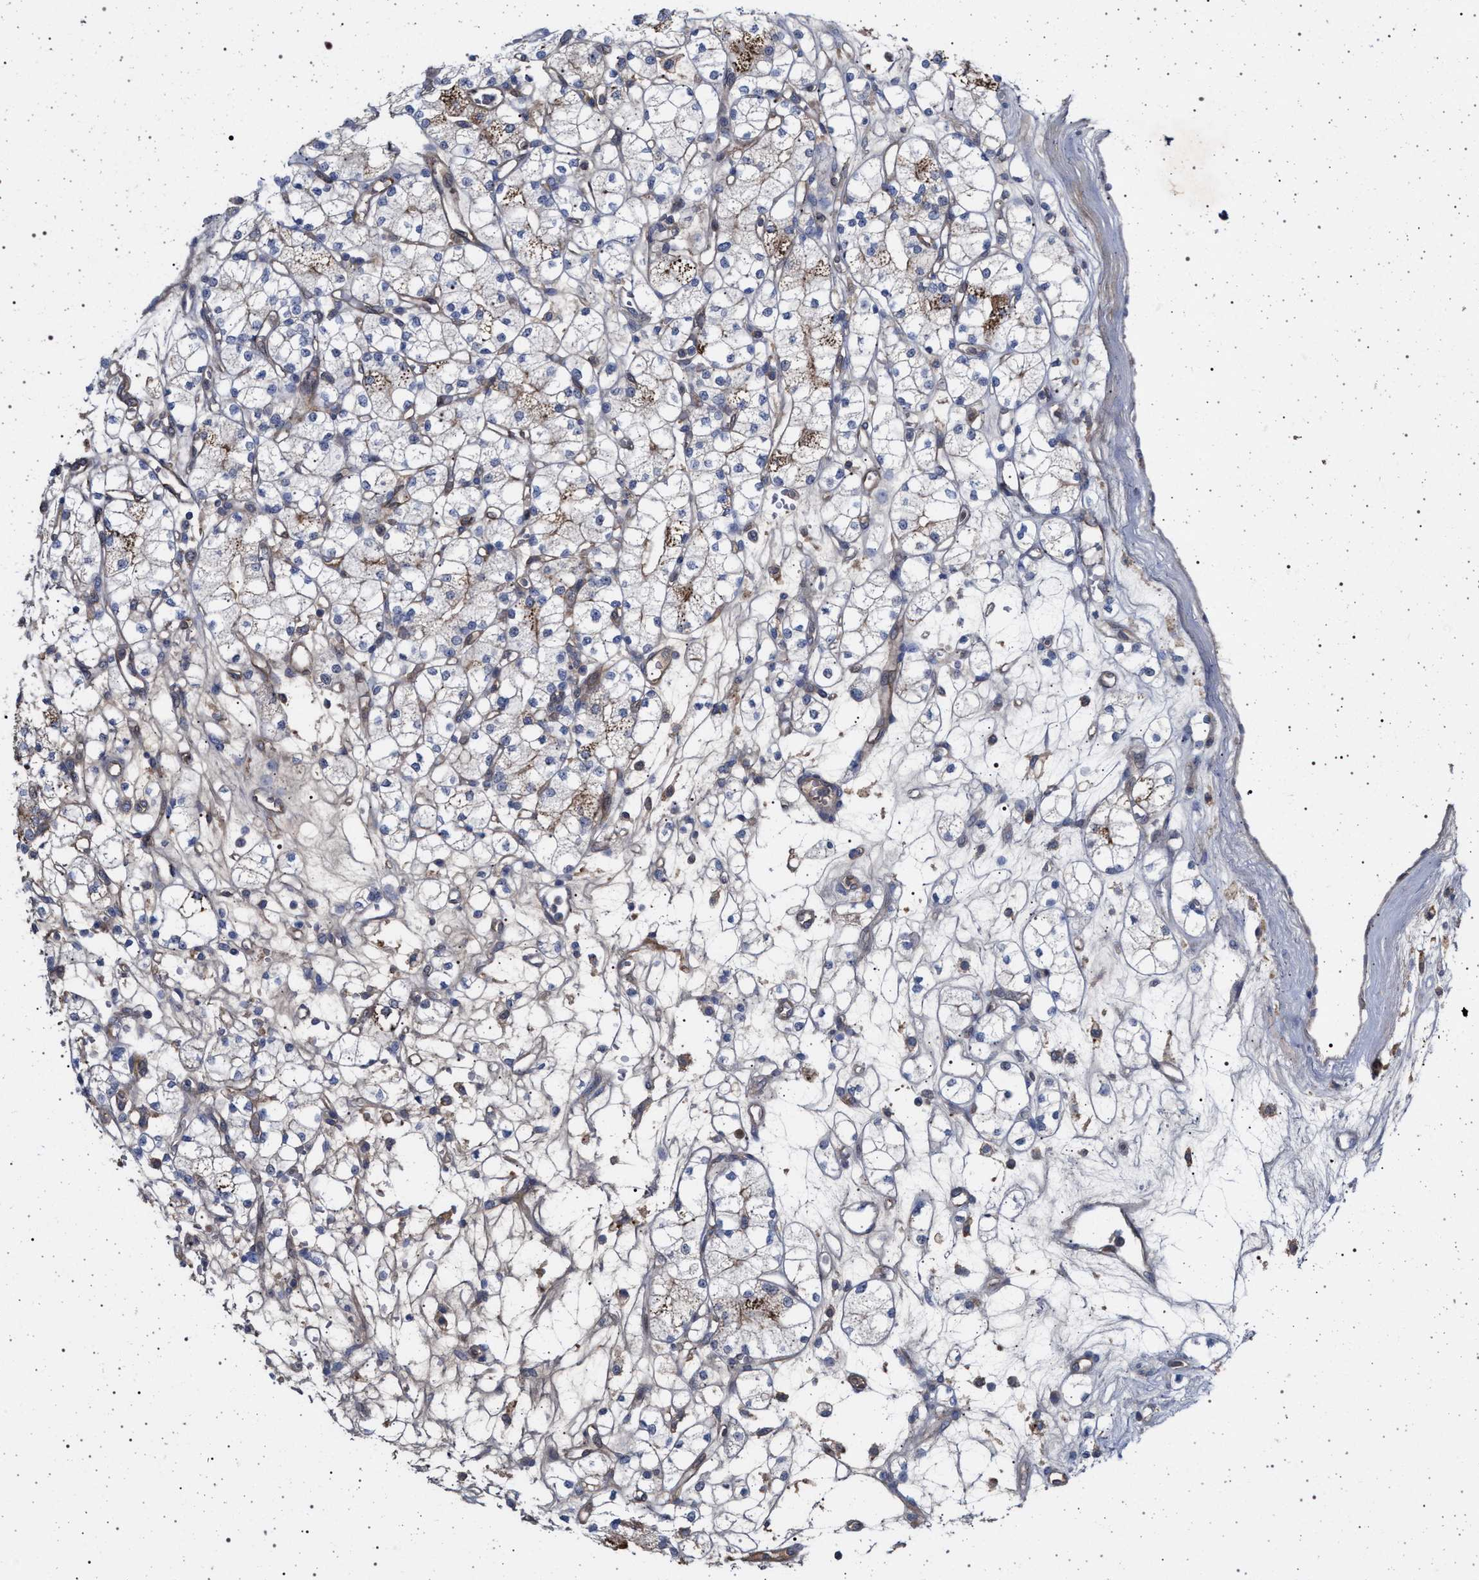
{"staining": {"intensity": "weak", "quantity": "25%-75%", "location": "cytoplasmic/membranous"}, "tissue": "renal cancer", "cell_type": "Tumor cells", "image_type": "cancer", "snomed": [{"axis": "morphology", "description": "Adenocarcinoma, NOS"}, {"axis": "topography", "description": "Kidney"}], "caption": "Renal adenocarcinoma tissue reveals weak cytoplasmic/membranous positivity in about 25%-75% of tumor cells", "gene": "RBM48", "patient": {"sex": "male", "age": 77}}